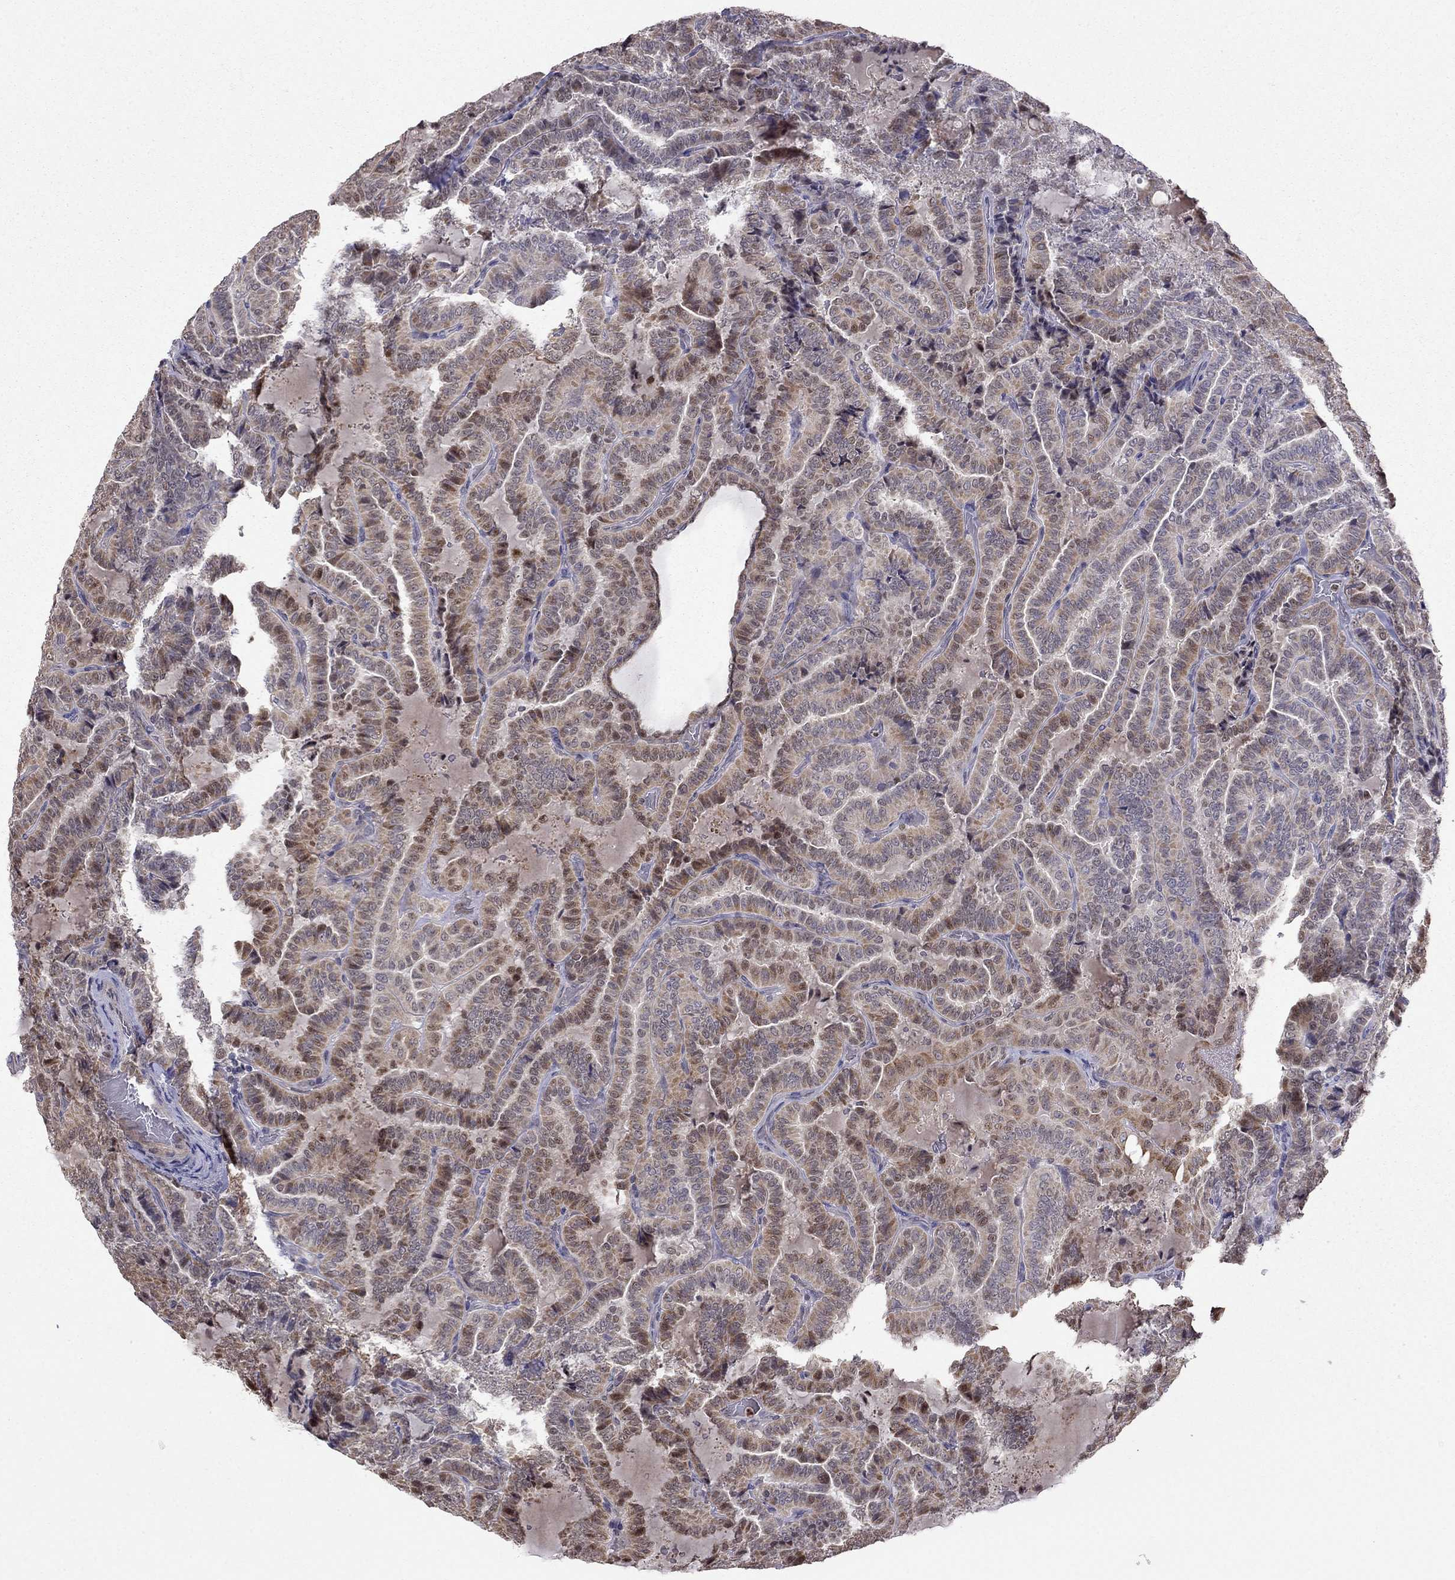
{"staining": {"intensity": "moderate", "quantity": ">75%", "location": "cytoplasmic/membranous"}, "tissue": "thyroid cancer", "cell_type": "Tumor cells", "image_type": "cancer", "snomed": [{"axis": "morphology", "description": "Papillary adenocarcinoma, NOS"}, {"axis": "topography", "description": "Thyroid gland"}], "caption": "Immunohistochemical staining of thyroid papillary adenocarcinoma shows medium levels of moderate cytoplasmic/membranous staining in approximately >75% of tumor cells. The staining was performed using DAB, with brown indicating positive protein expression. Nuclei are stained blue with hematoxylin.", "gene": "LRRC39", "patient": {"sex": "female", "age": 39}}